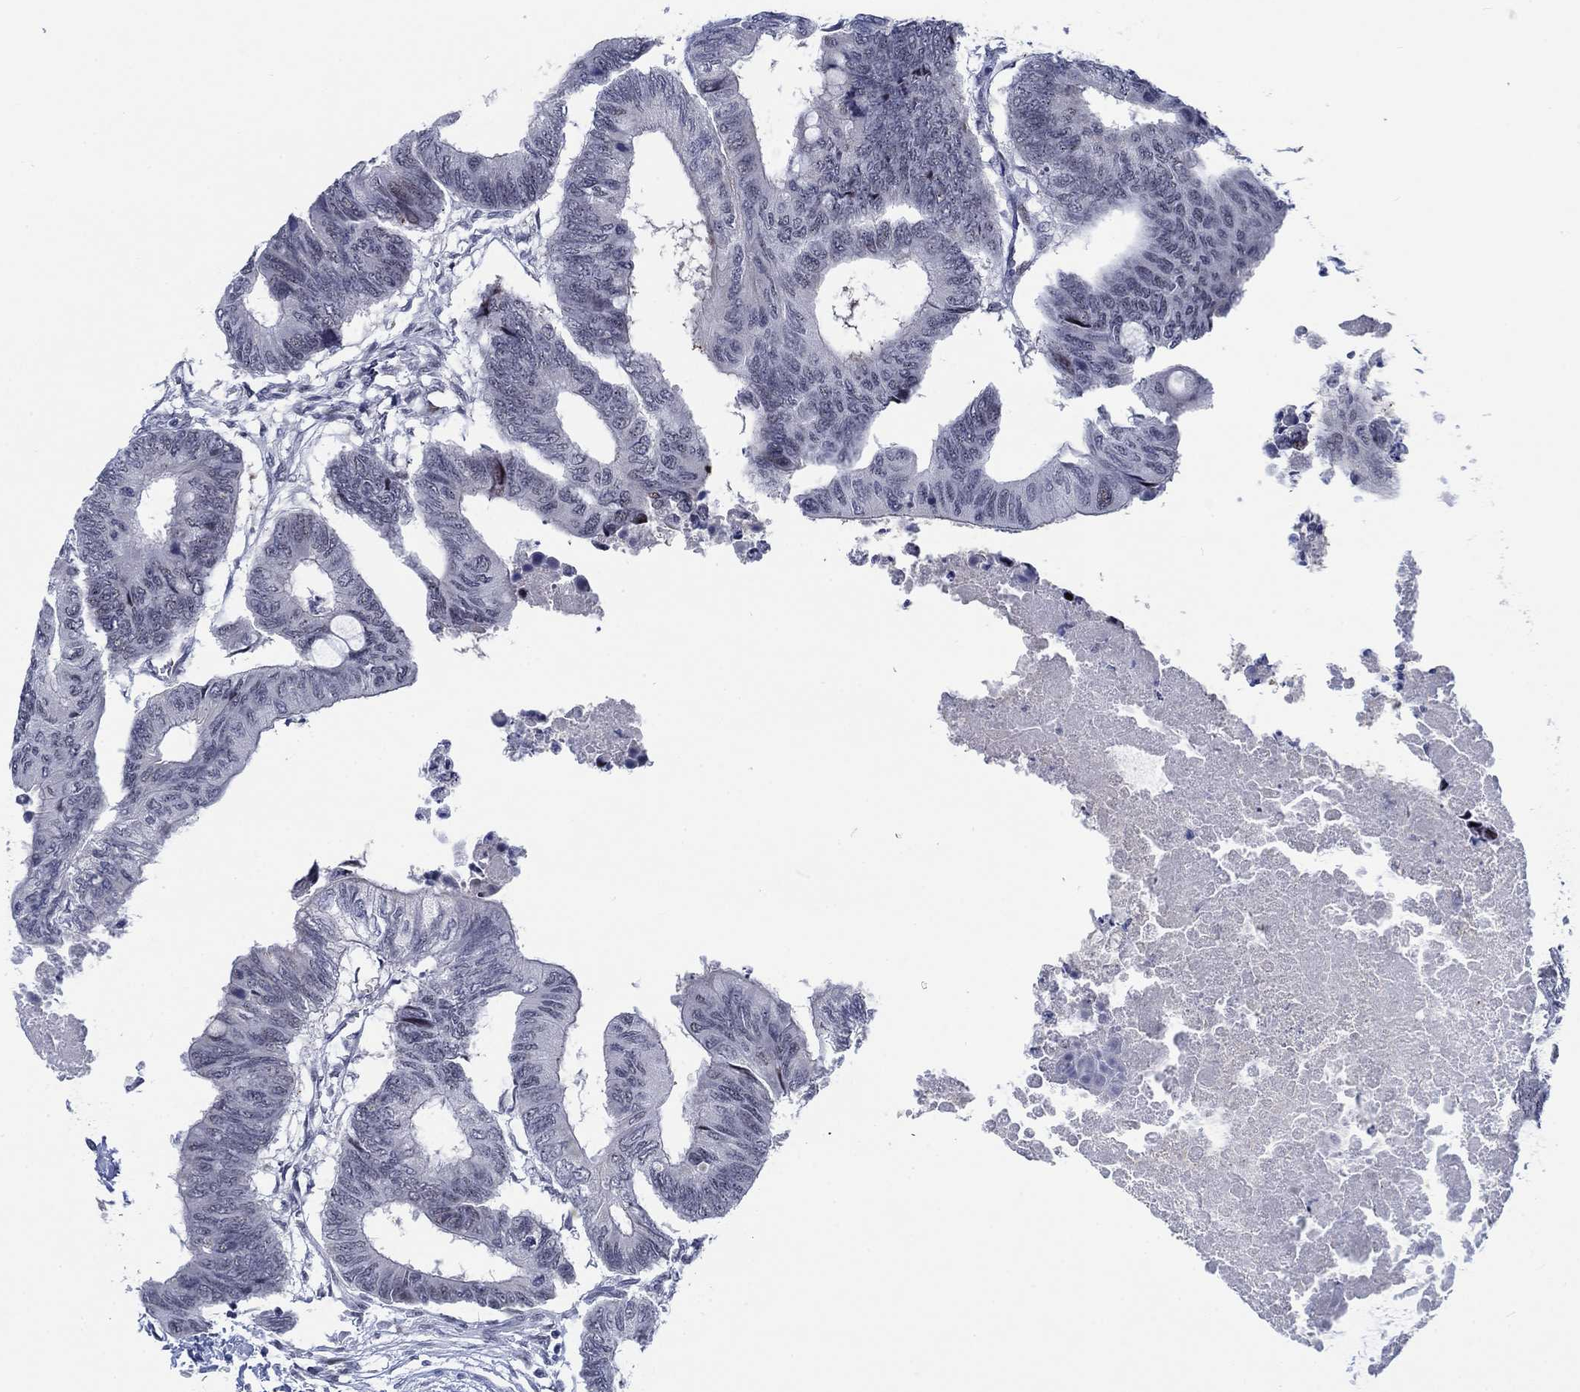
{"staining": {"intensity": "negative", "quantity": "none", "location": "none"}, "tissue": "colorectal cancer", "cell_type": "Tumor cells", "image_type": "cancer", "snomed": [{"axis": "morphology", "description": "Normal tissue, NOS"}, {"axis": "morphology", "description": "Adenocarcinoma, NOS"}, {"axis": "topography", "description": "Rectum"}, {"axis": "topography", "description": "Peripheral nerve tissue"}], "caption": "The IHC histopathology image has no significant expression in tumor cells of adenocarcinoma (colorectal) tissue.", "gene": "NEU3", "patient": {"sex": "male", "age": 92}}